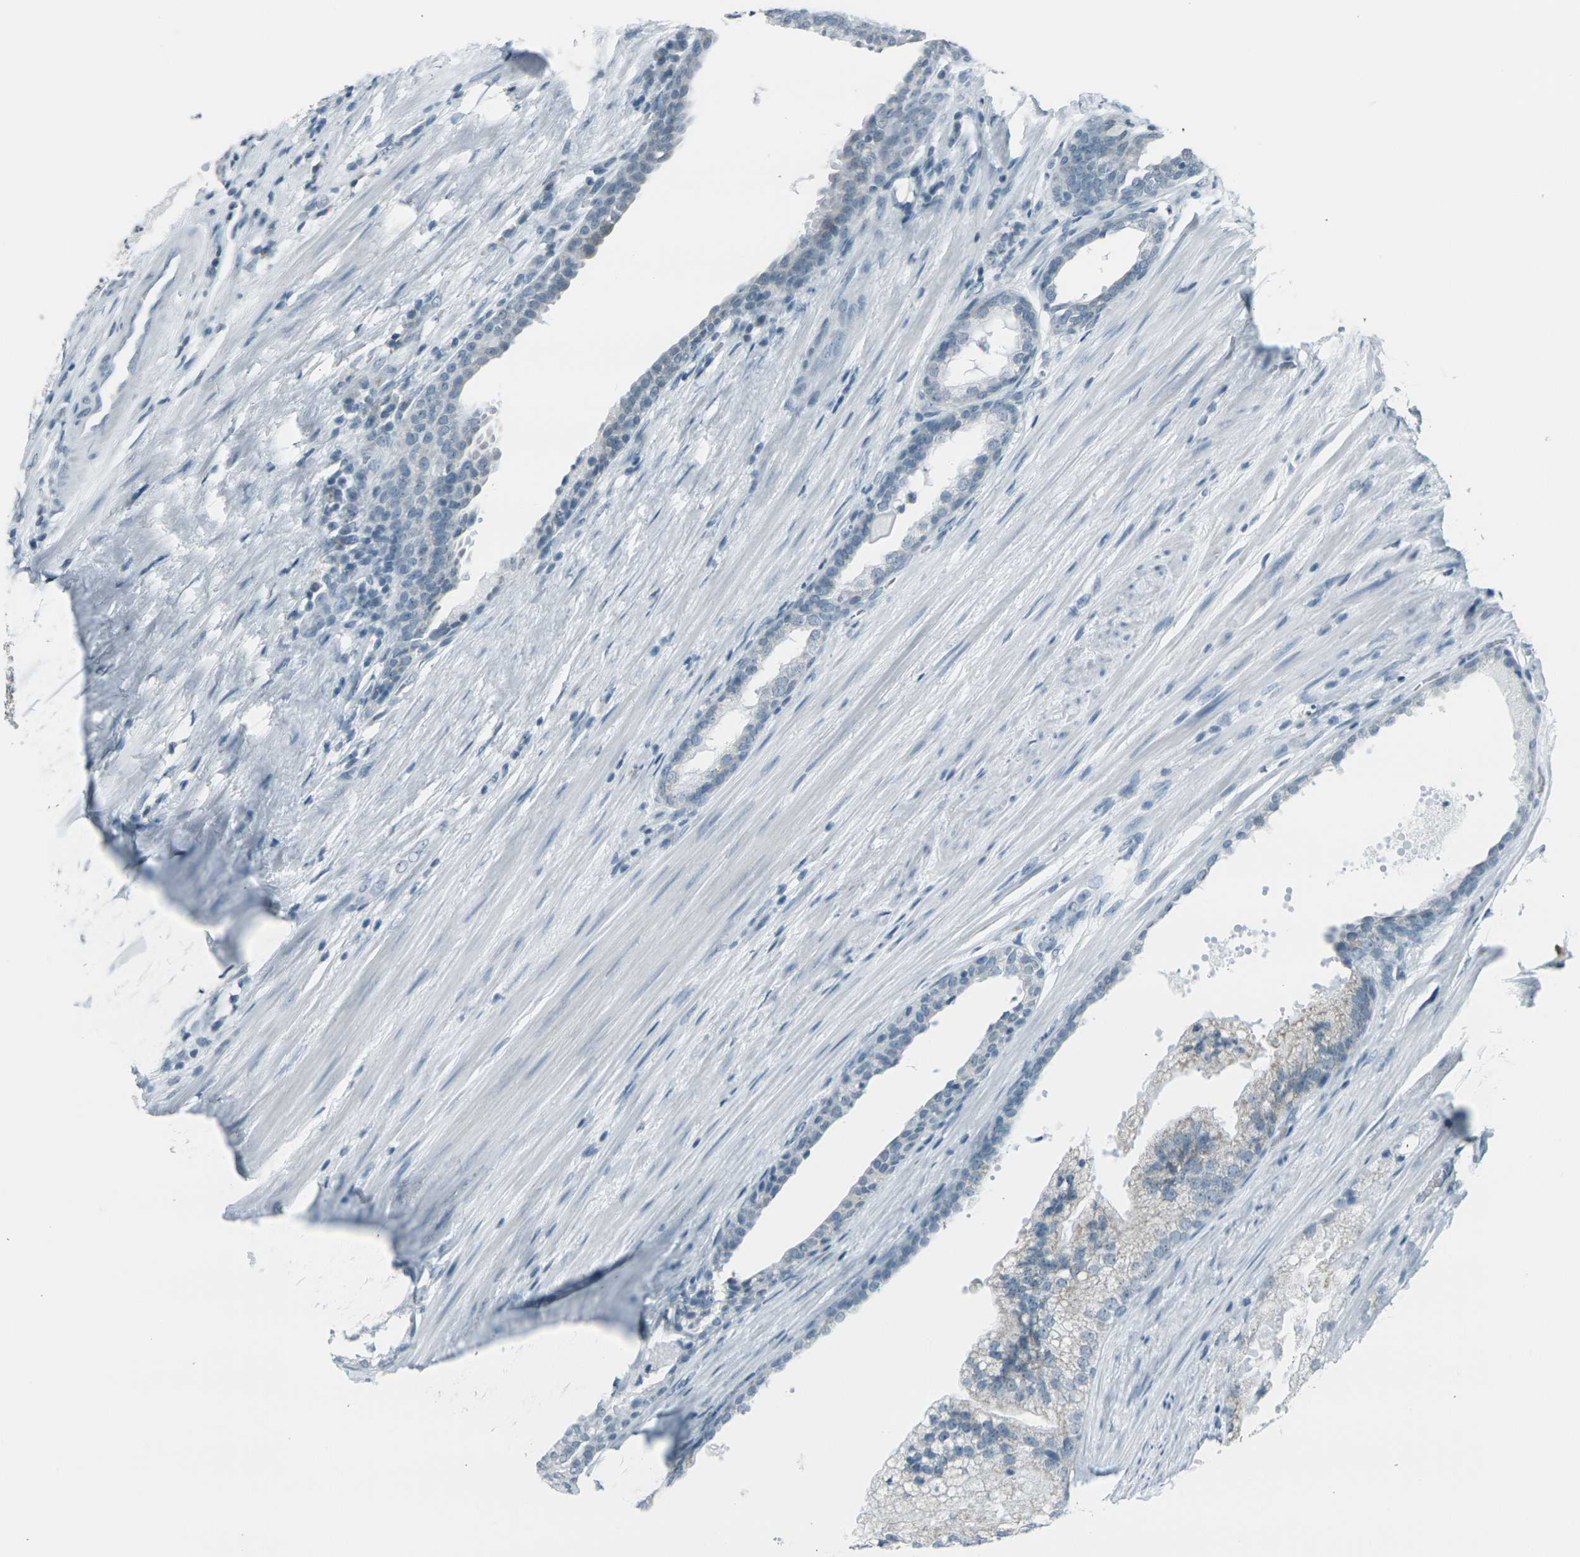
{"staining": {"intensity": "negative", "quantity": "none", "location": "none"}, "tissue": "prostate cancer", "cell_type": "Tumor cells", "image_type": "cancer", "snomed": [{"axis": "morphology", "description": "Adenocarcinoma, Low grade"}, {"axis": "topography", "description": "Prostate"}], "caption": "This is an IHC image of human prostate low-grade adenocarcinoma. There is no expression in tumor cells.", "gene": "H2BC1", "patient": {"sex": "male", "age": 69}}